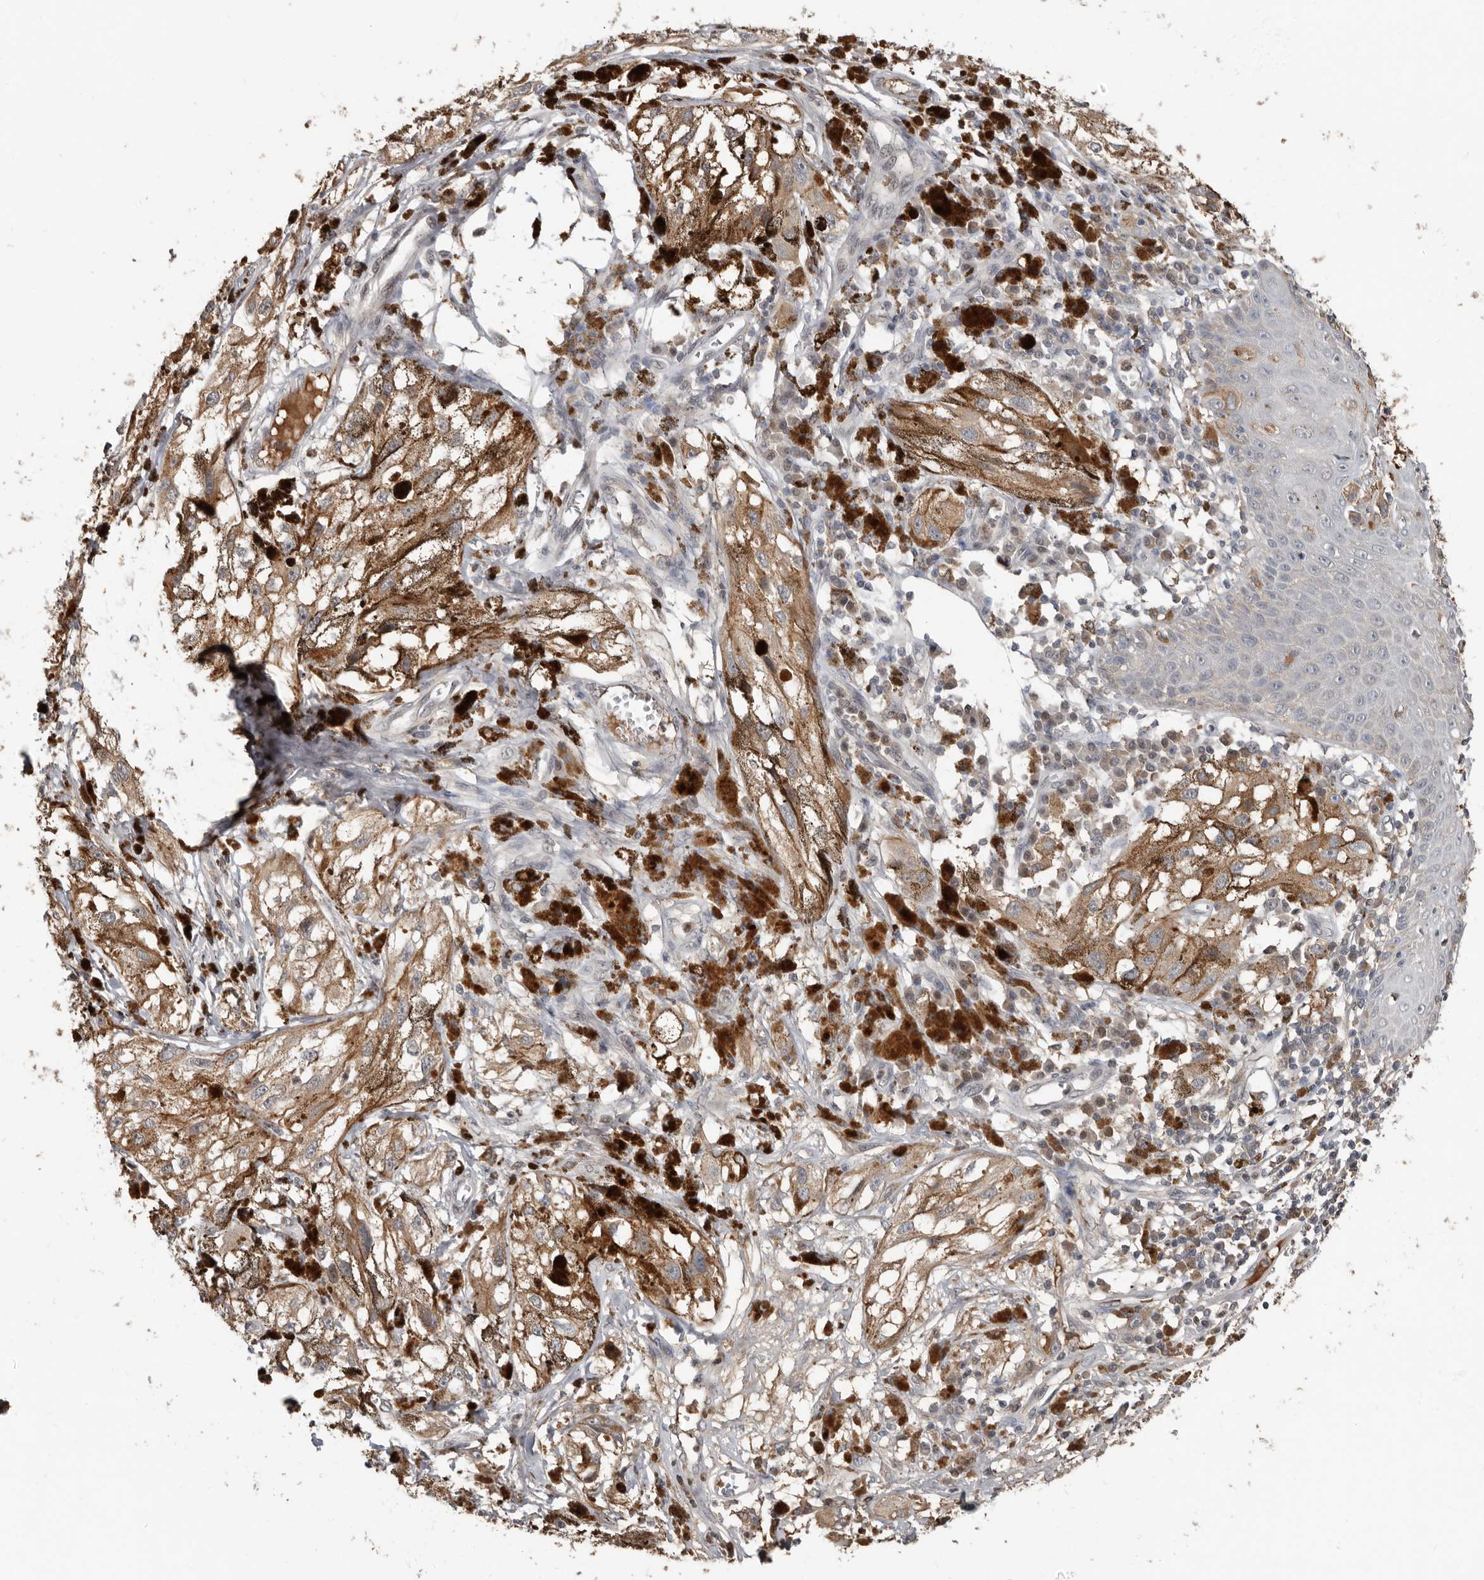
{"staining": {"intensity": "weak", "quantity": ">75%", "location": "cytoplasmic/membranous"}, "tissue": "melanoma", "cell_type": "Tumor cells", "image_type": "cancer", "snomed": [{"axis": "morphology", "description": "Malignant melanoma, NOS"}, {"axis": "topography", "description": "Skin"}], "caption": "Weak cytoplasmic/membranous staining is present in approximately >75% of tumor cells in melanoma.", "gene": "LRGUK", "patient": {"sex": "male", "age": 88}}